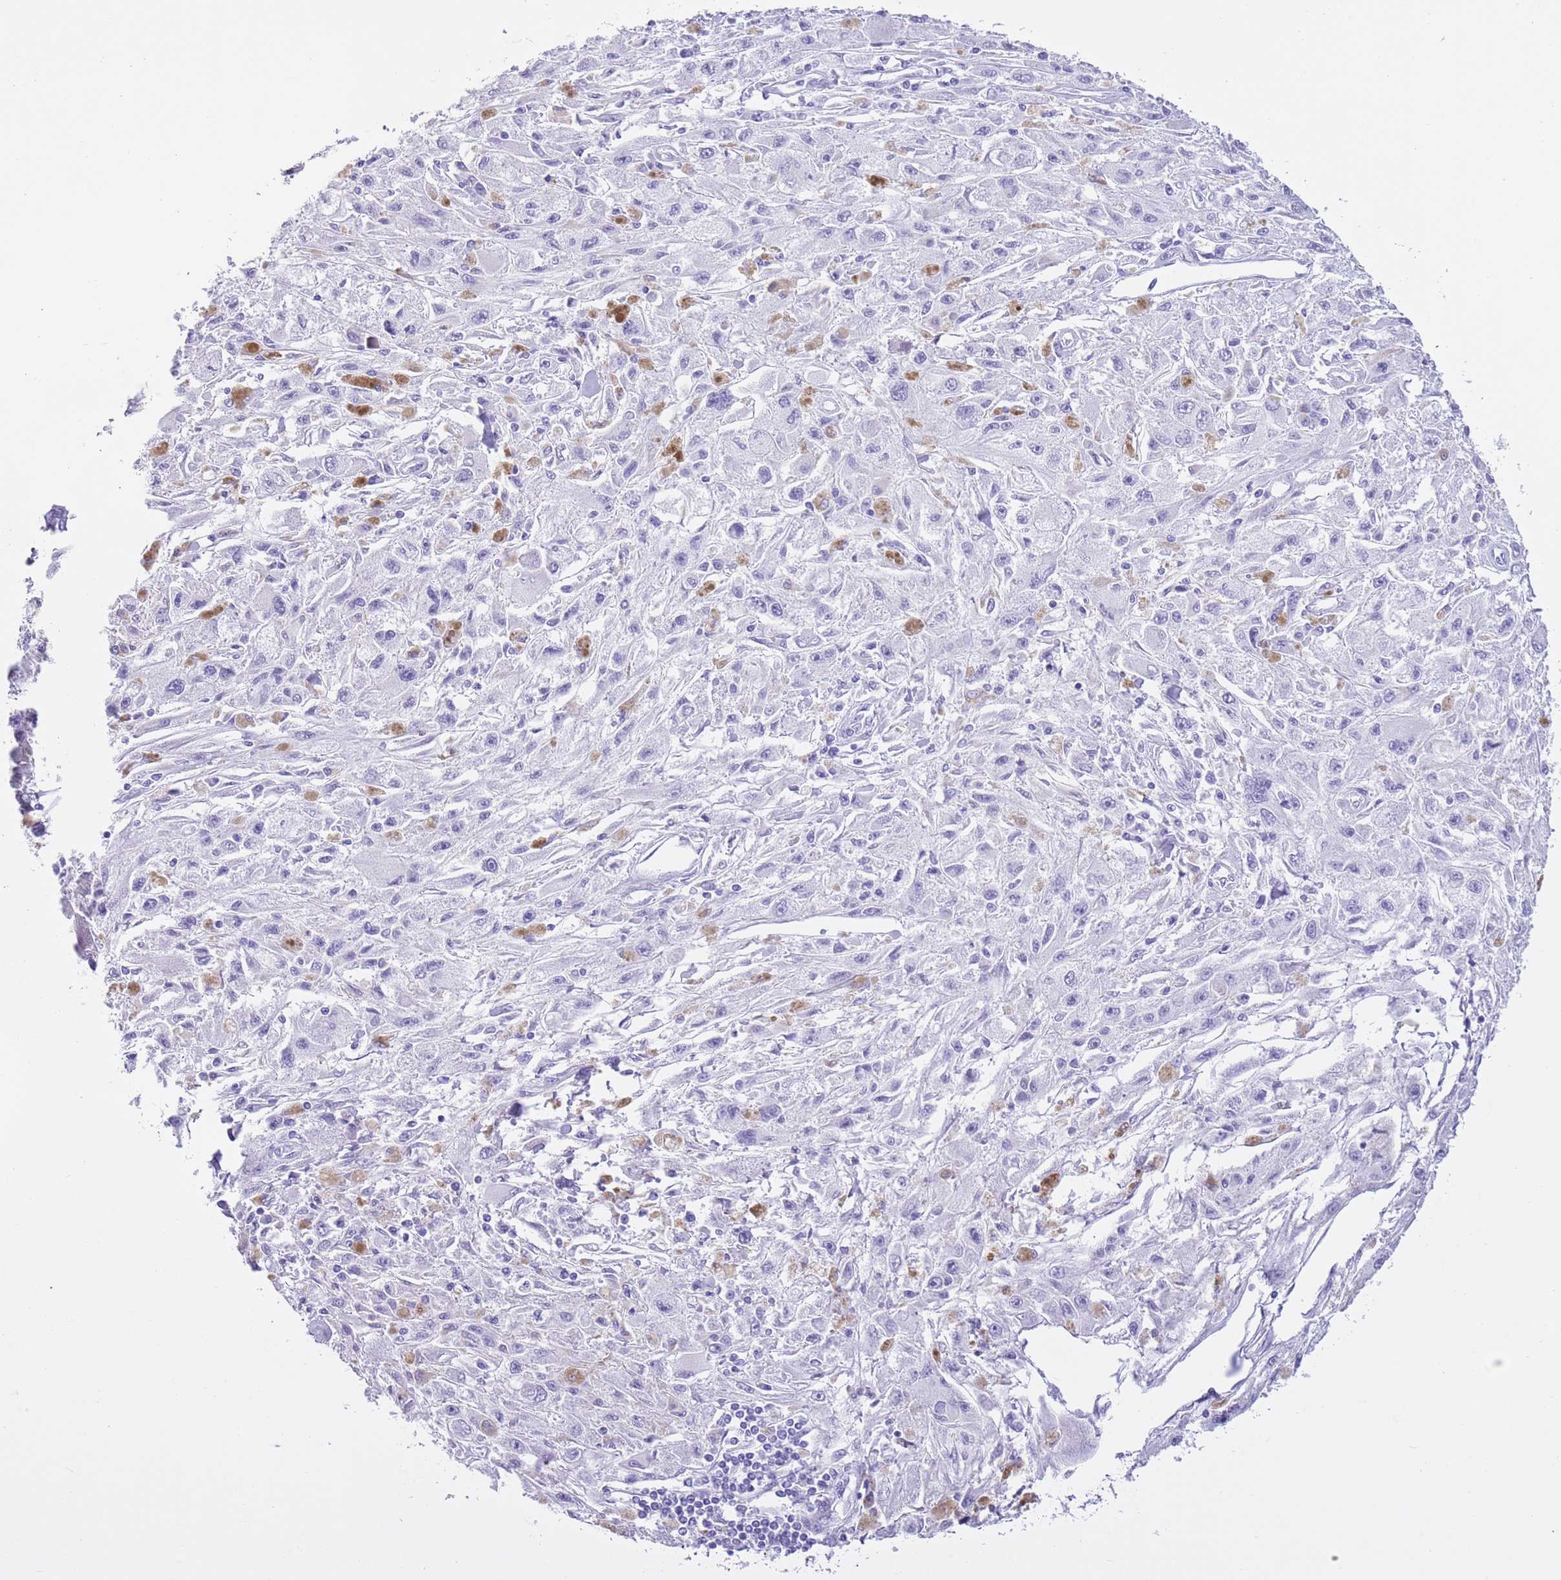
{"staining": {"intensity": "negative", "quantity": "none", "location": "none"}, "tissue": "melanoma", "cell_type": "Tumor cells", "image_type": "cancer", "snomed": [{"axis": "morphology", "description": "Malignant melanoma, Metastatic site"}, {"axis": "topography", "description": "Skin"}], "caption": "Tumor cells show no significant staining in malignant melanoma (metastatic site).", "gene": "TMEM185B", "patient": {"sex": "male", "age": 53}}